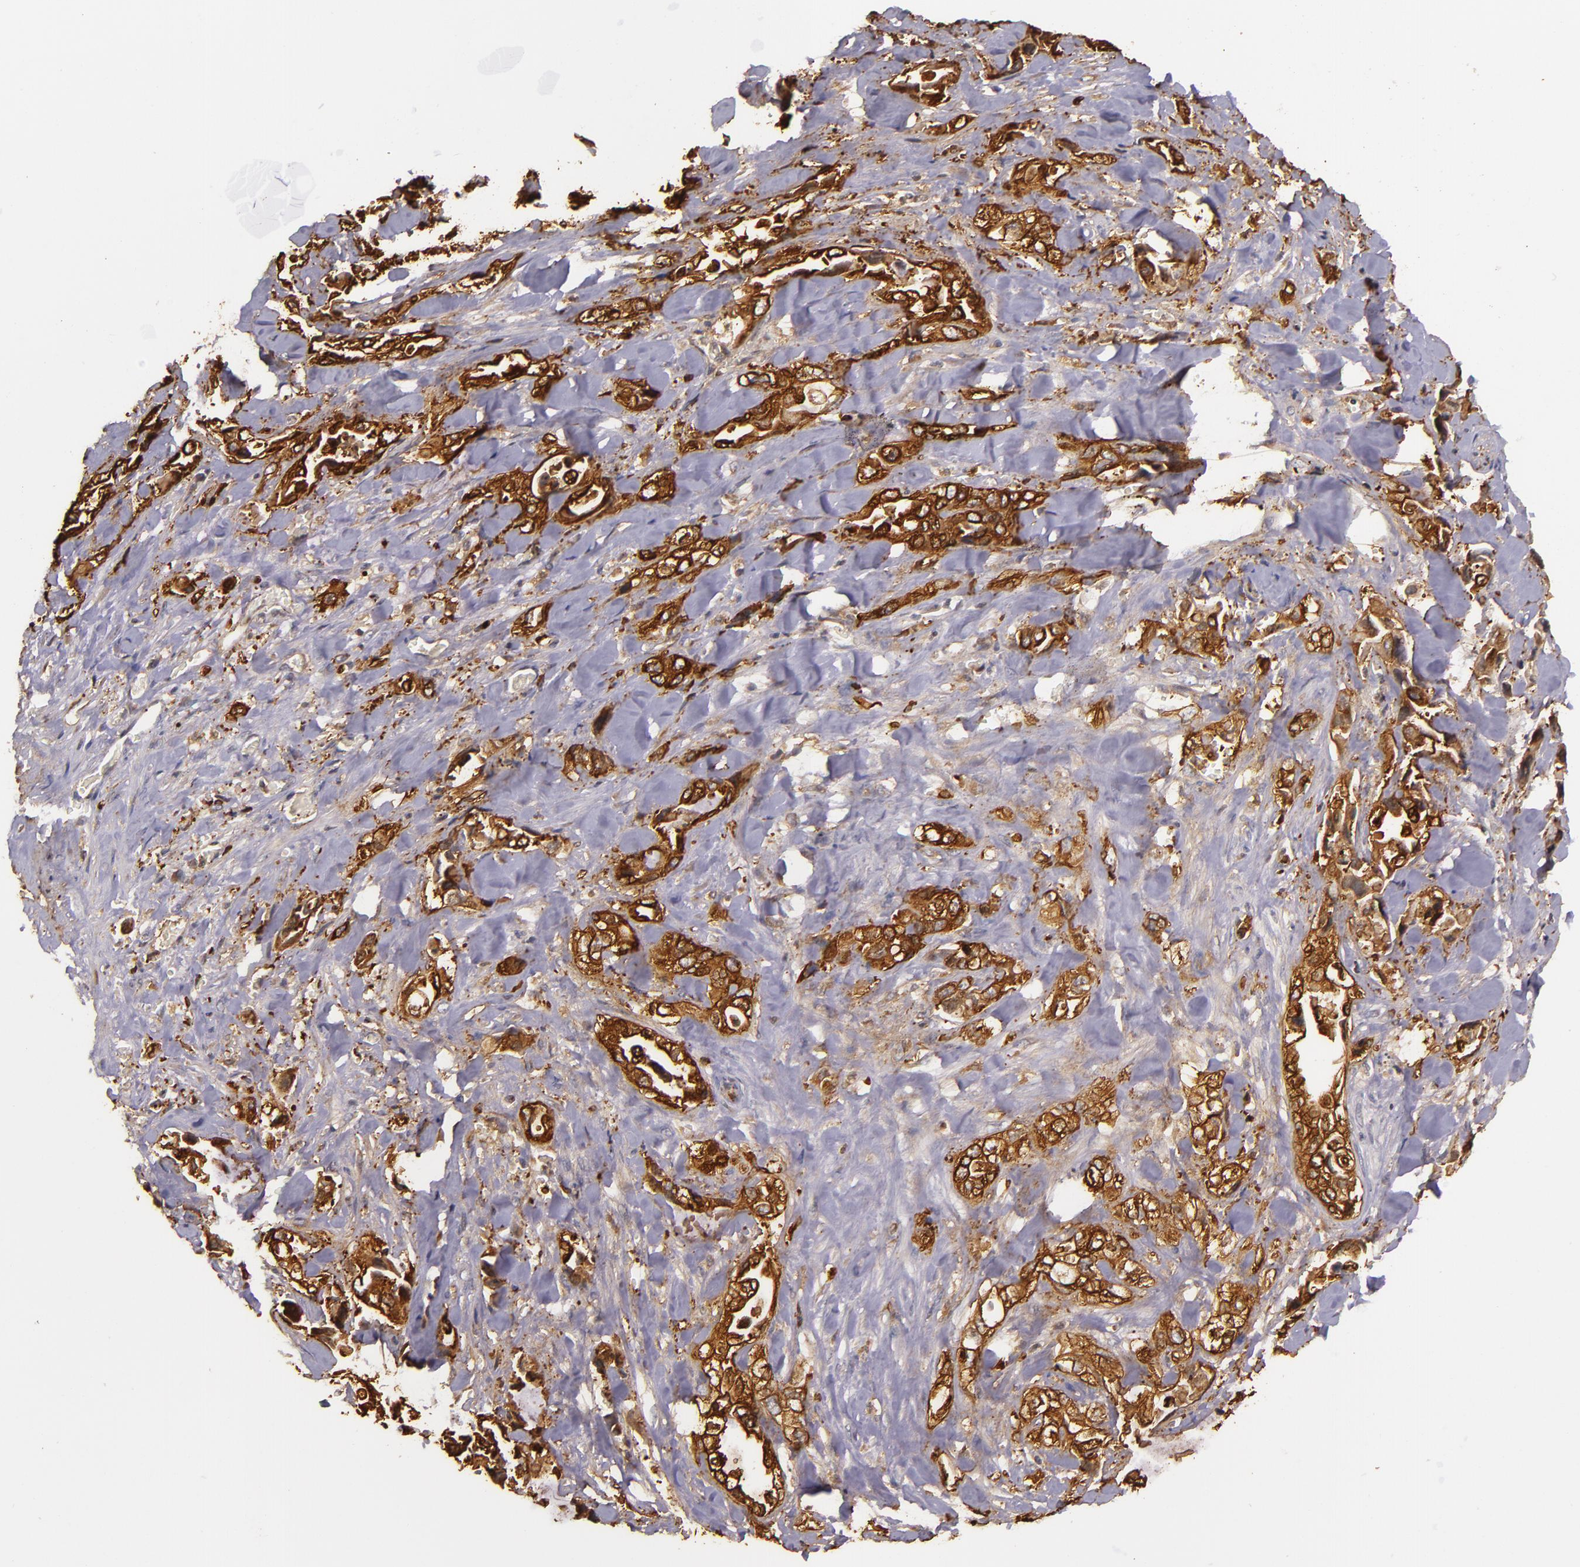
{"staining": {"intensity": "strong", "quantity": ">75%", "location": "cytoplasmic/membranous"}, "tissue": "pancreatic cancer", "cell_type": "Tumor cells", "image_type": "cancer", "snomed": [{"axis": "morphology", "description": "Adenocarcinoma, NOS"}, {"axis": "topography", "description": "Pancreas"}], "caption": "DAB (3,3'-diaminobenzidine) immunohistochemical staining of pancreatic cancer exhibits strong cytoplasmic/membranous protein staining in approximately >75% of tumor cells.", "gene": "SLC9A3R1", "patient": {"sex": "male", "age": 69}}